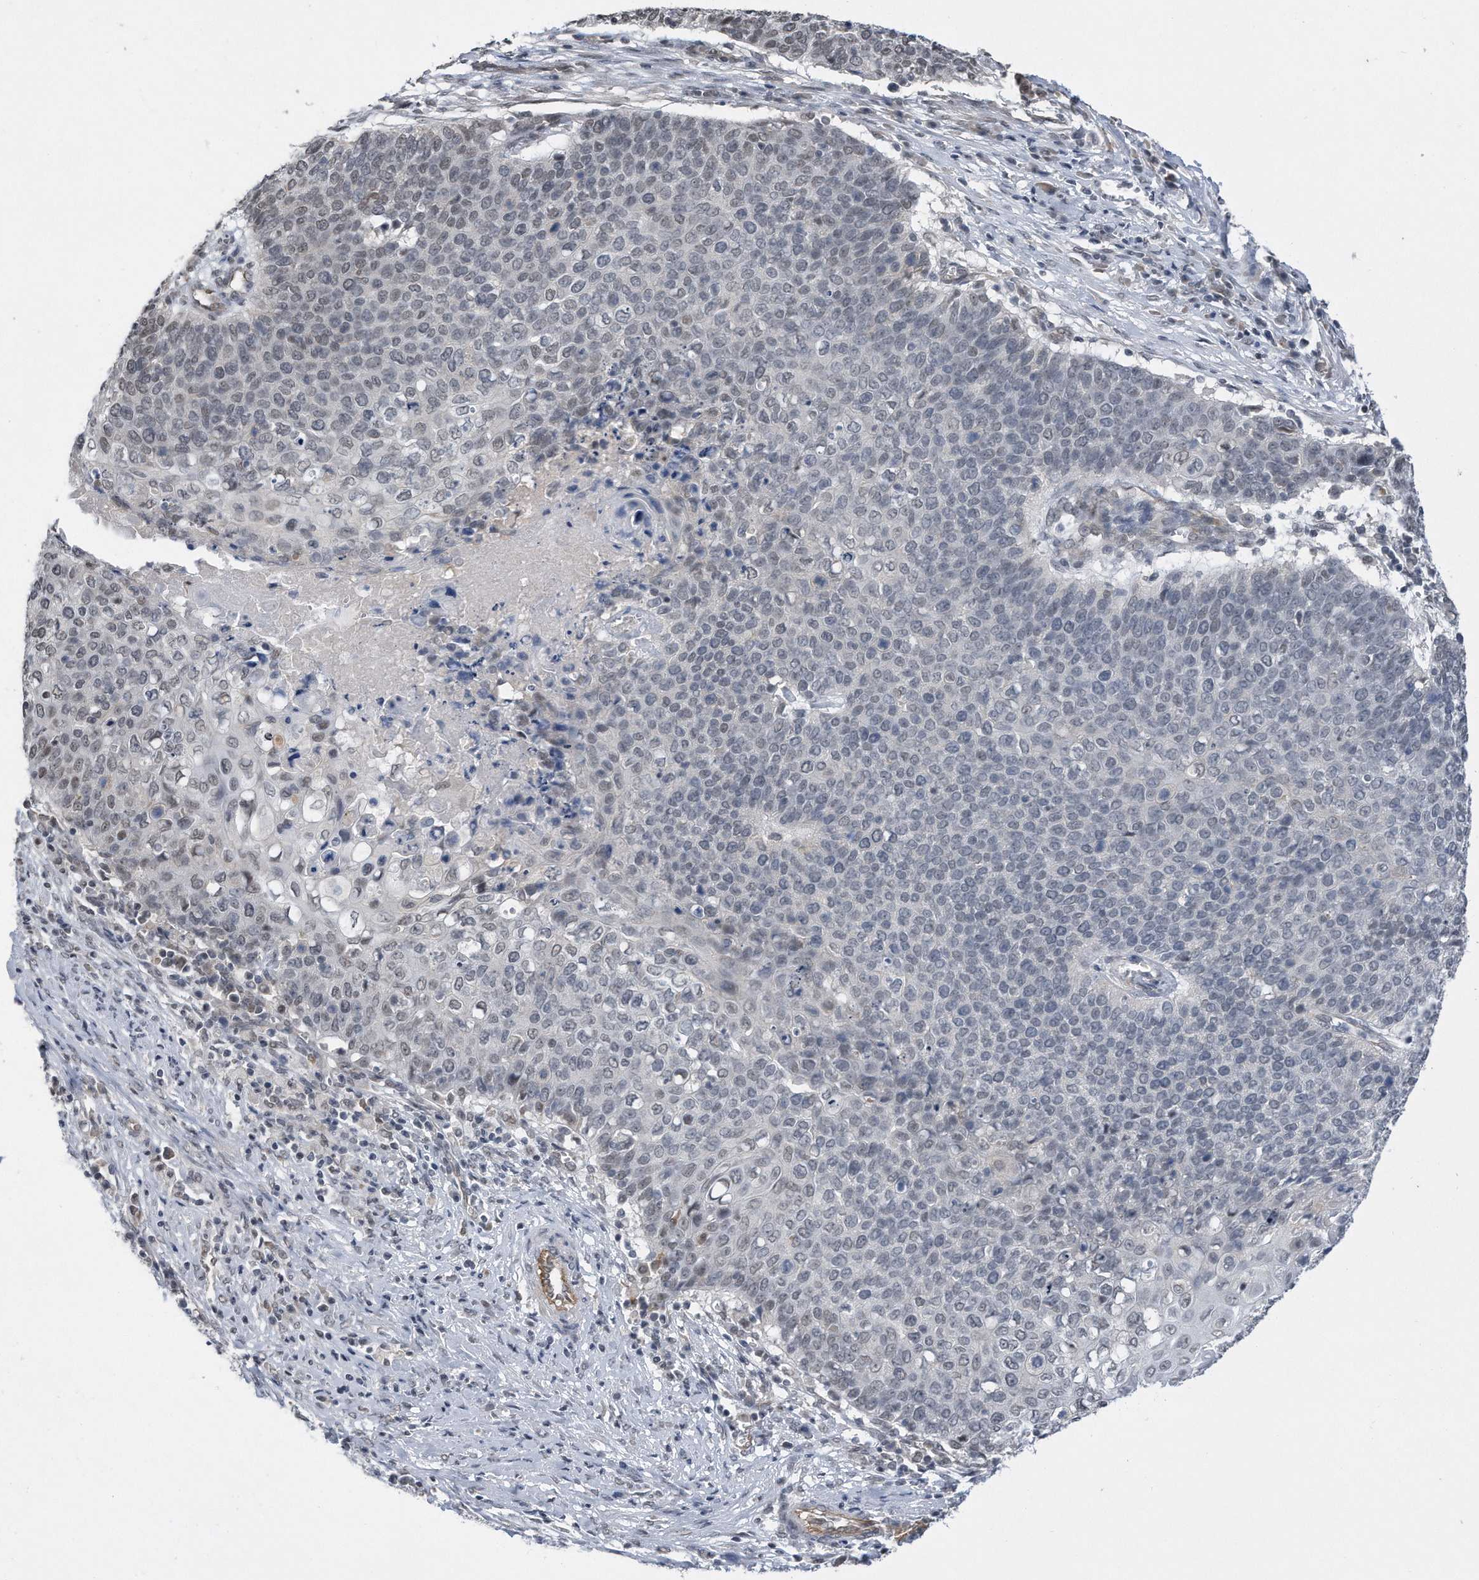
{"staining": {"intensity": "negative", "quantity": "none", "location": "none"}, "tissue": "cervical cancer", "cell_type": "Tumor cells", "image_type": "cancer", "snomed": [{"axis": "morphology", "description": "Squamous cell carcinoma, NOS"}, {"axis": "topography", "description": "Cervix"}], "caption": "Tumor cells are negative for brown protein staining in cervical squamous cell carcinoma.", "gene": "TP53INP1", "patient": {"sex": "female", "age": 39}}